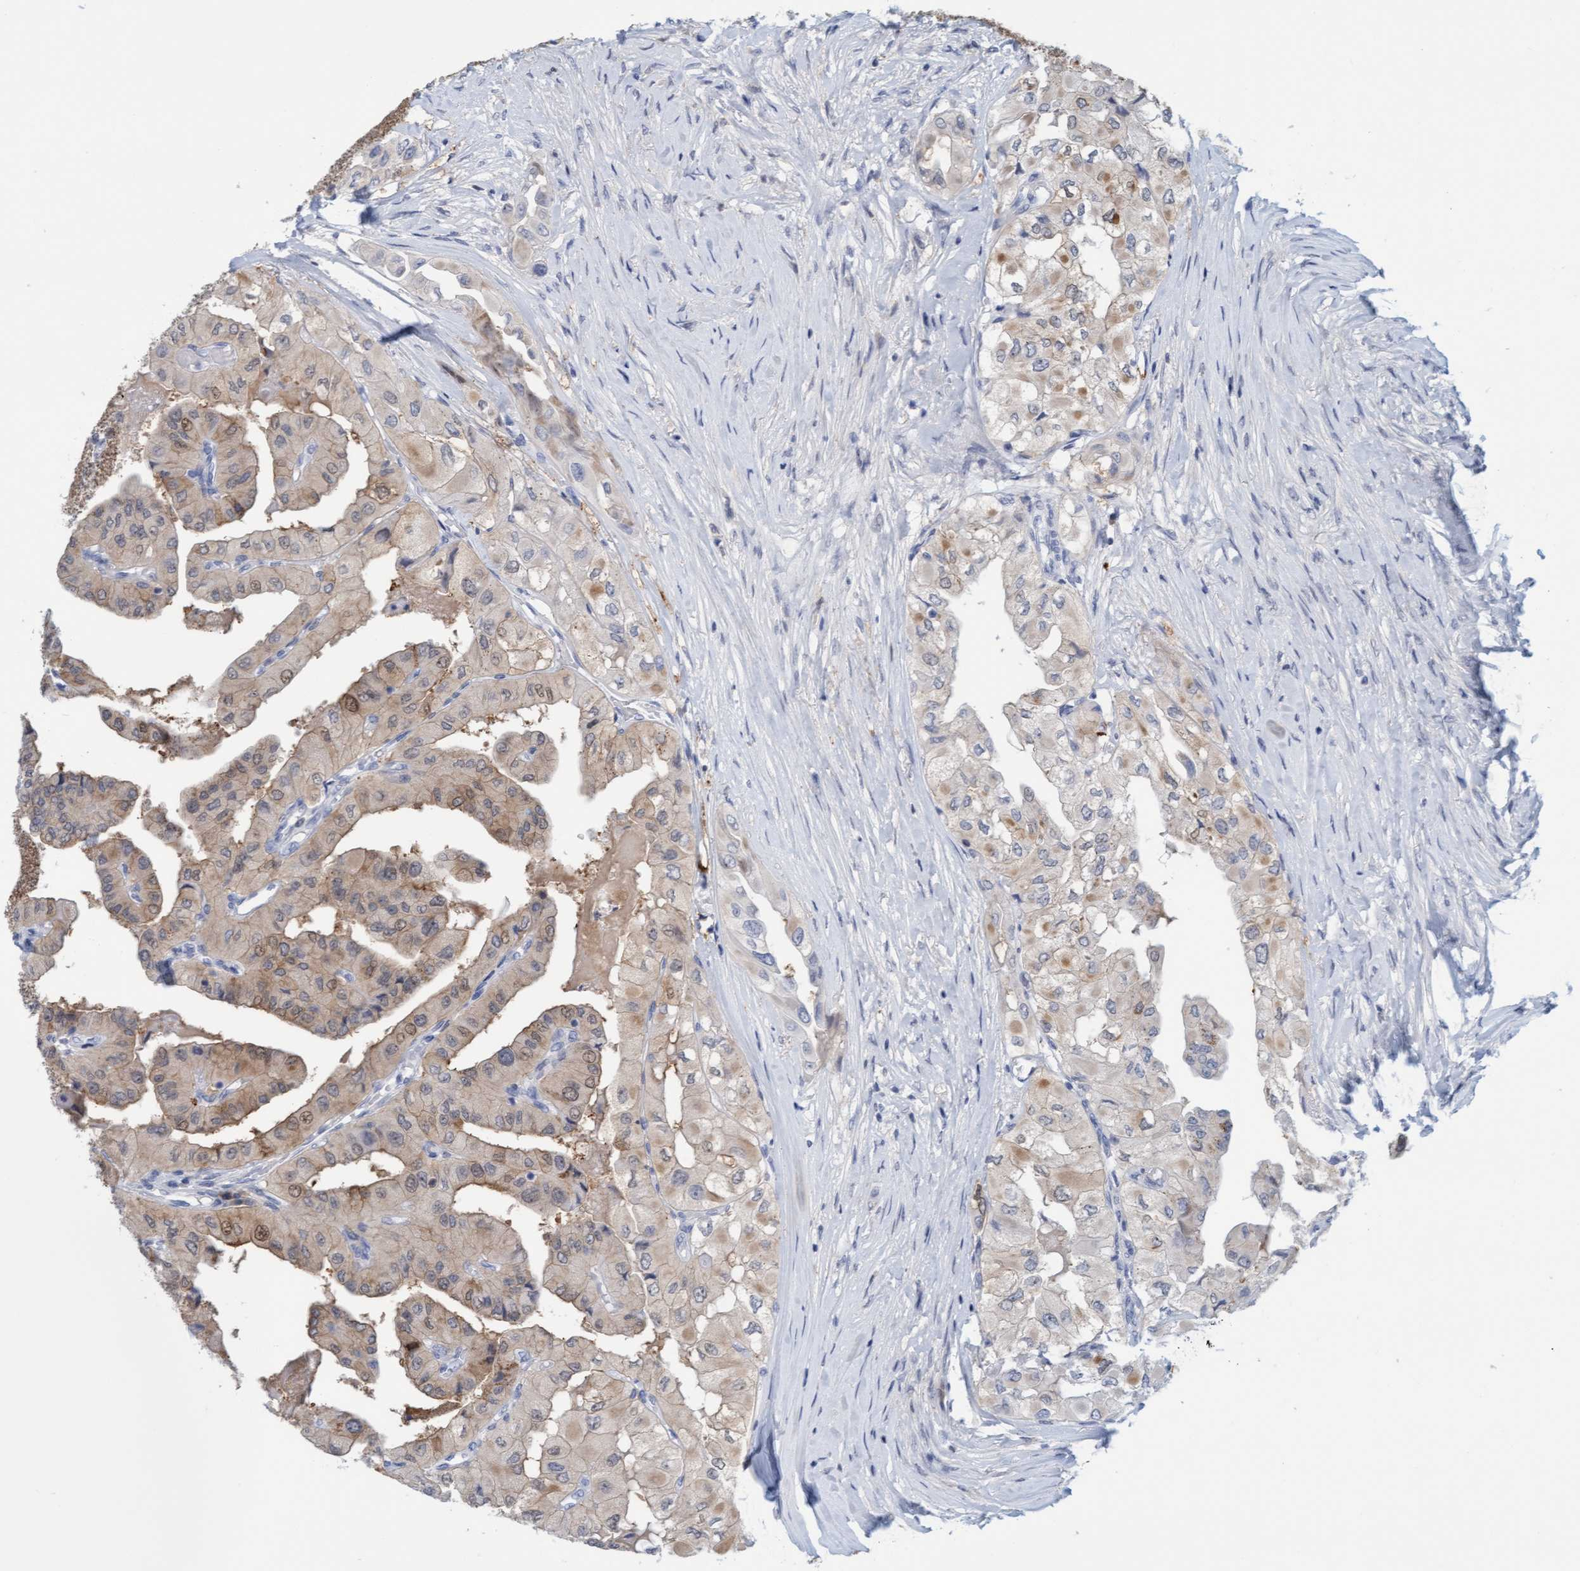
{"staining": {"intensity": "moderate", "quantity": "25%-75%", "location": "cytoplasmic/membranous"}, "tissue": "thyroid cancer", "cell_type": "Tumor cells", "image_type": "cancer", "snomed": [{"axis": "morphology", "description": "Papillary adenocarcinoma, NOS"}, {"axis": "topography", "description": "Thyroid gland"}], "caption": "Protein expression analysis of thyroid cancer demonstrates moderate cytoplasmic/membranous positivity in approximately 25%-75% of tumor cells.", "gene": "KLHL11", "patient": {"sex": "female", "age": 59}}